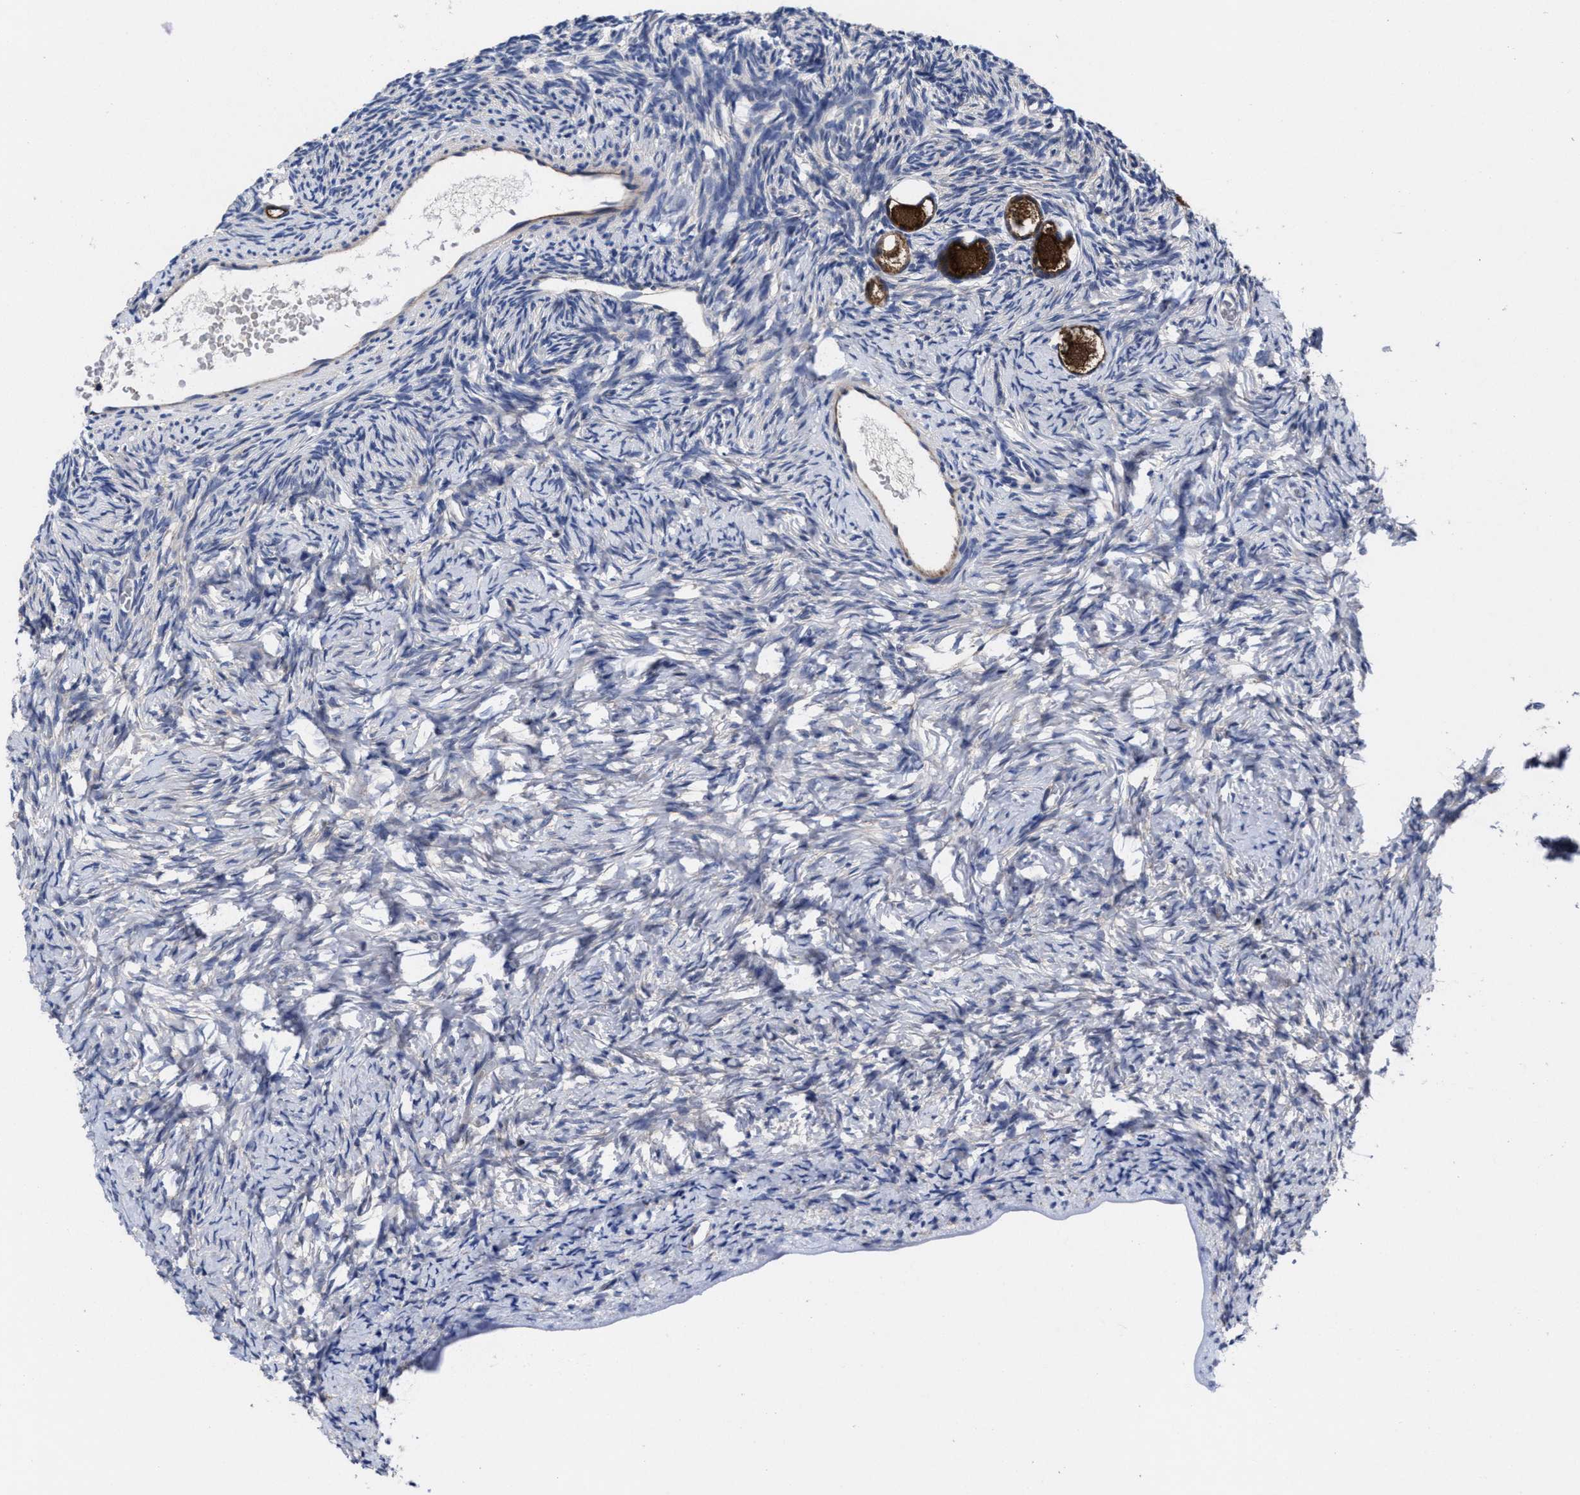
{"staining": {"intensity": "strong", "quantity": ">75%", "location": "cytoplasmic/membranous"}, "tissue": "ovary", "cell_type": "Follicle cells", "image_type": "normal", "snomed": [{"axis": "morphology", "description": "Normal tissue, NOS"}, {"axis": "topography", "description": "Ovary"}], "caption": "Protein analysis of benign ovary demonstrates strong cytoplasmic/membranous staining in about >75% of follicle cells. (Brightfield microscopy of DAB IHC at high magnification).", "gene": "TXNDC17", "patient": {"sex": "female", "age": 27}}